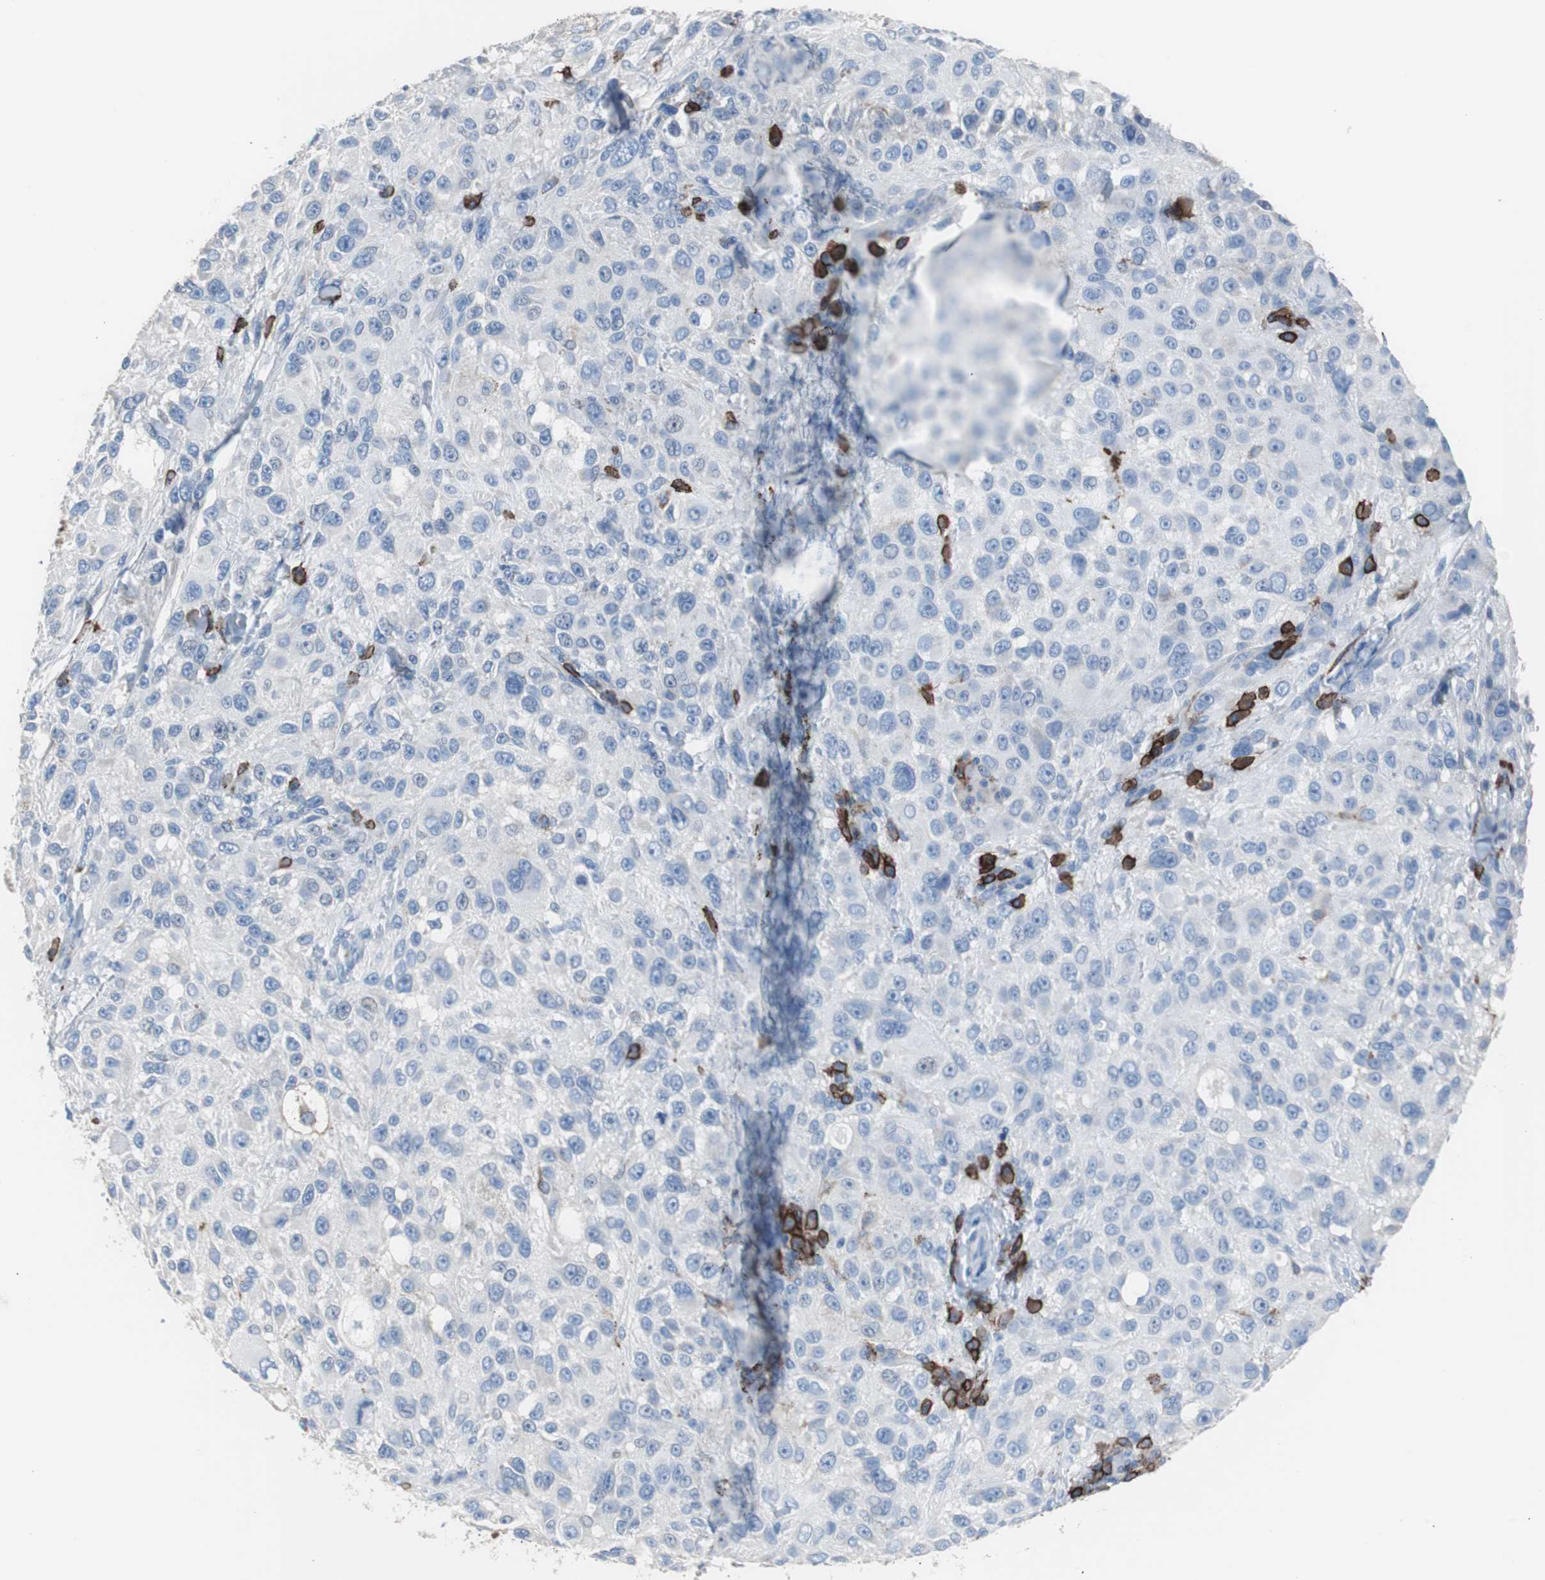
{"staining": {"intensity": "negative", "quantity": "none", "location": "none"}, "tissue": "melanoma", "cell_type": "Tumor cells", "image_type": "cancer", "snomed": [{"axis": "morphology", "description": "Necrosis, NOS"}, {"axis": "morphology", "description": "Malignant melanoma, NOS"}, {"axis": "topography", "description": "Skin"}], "caption": "IHC histopathology image of neoplastic tissue: malignant melanoma stained with DAB demonstrates no significant protein expression in tumor cells.", "gene": "FCGR2B", "patient": {"sex": "female", "age": 87}}